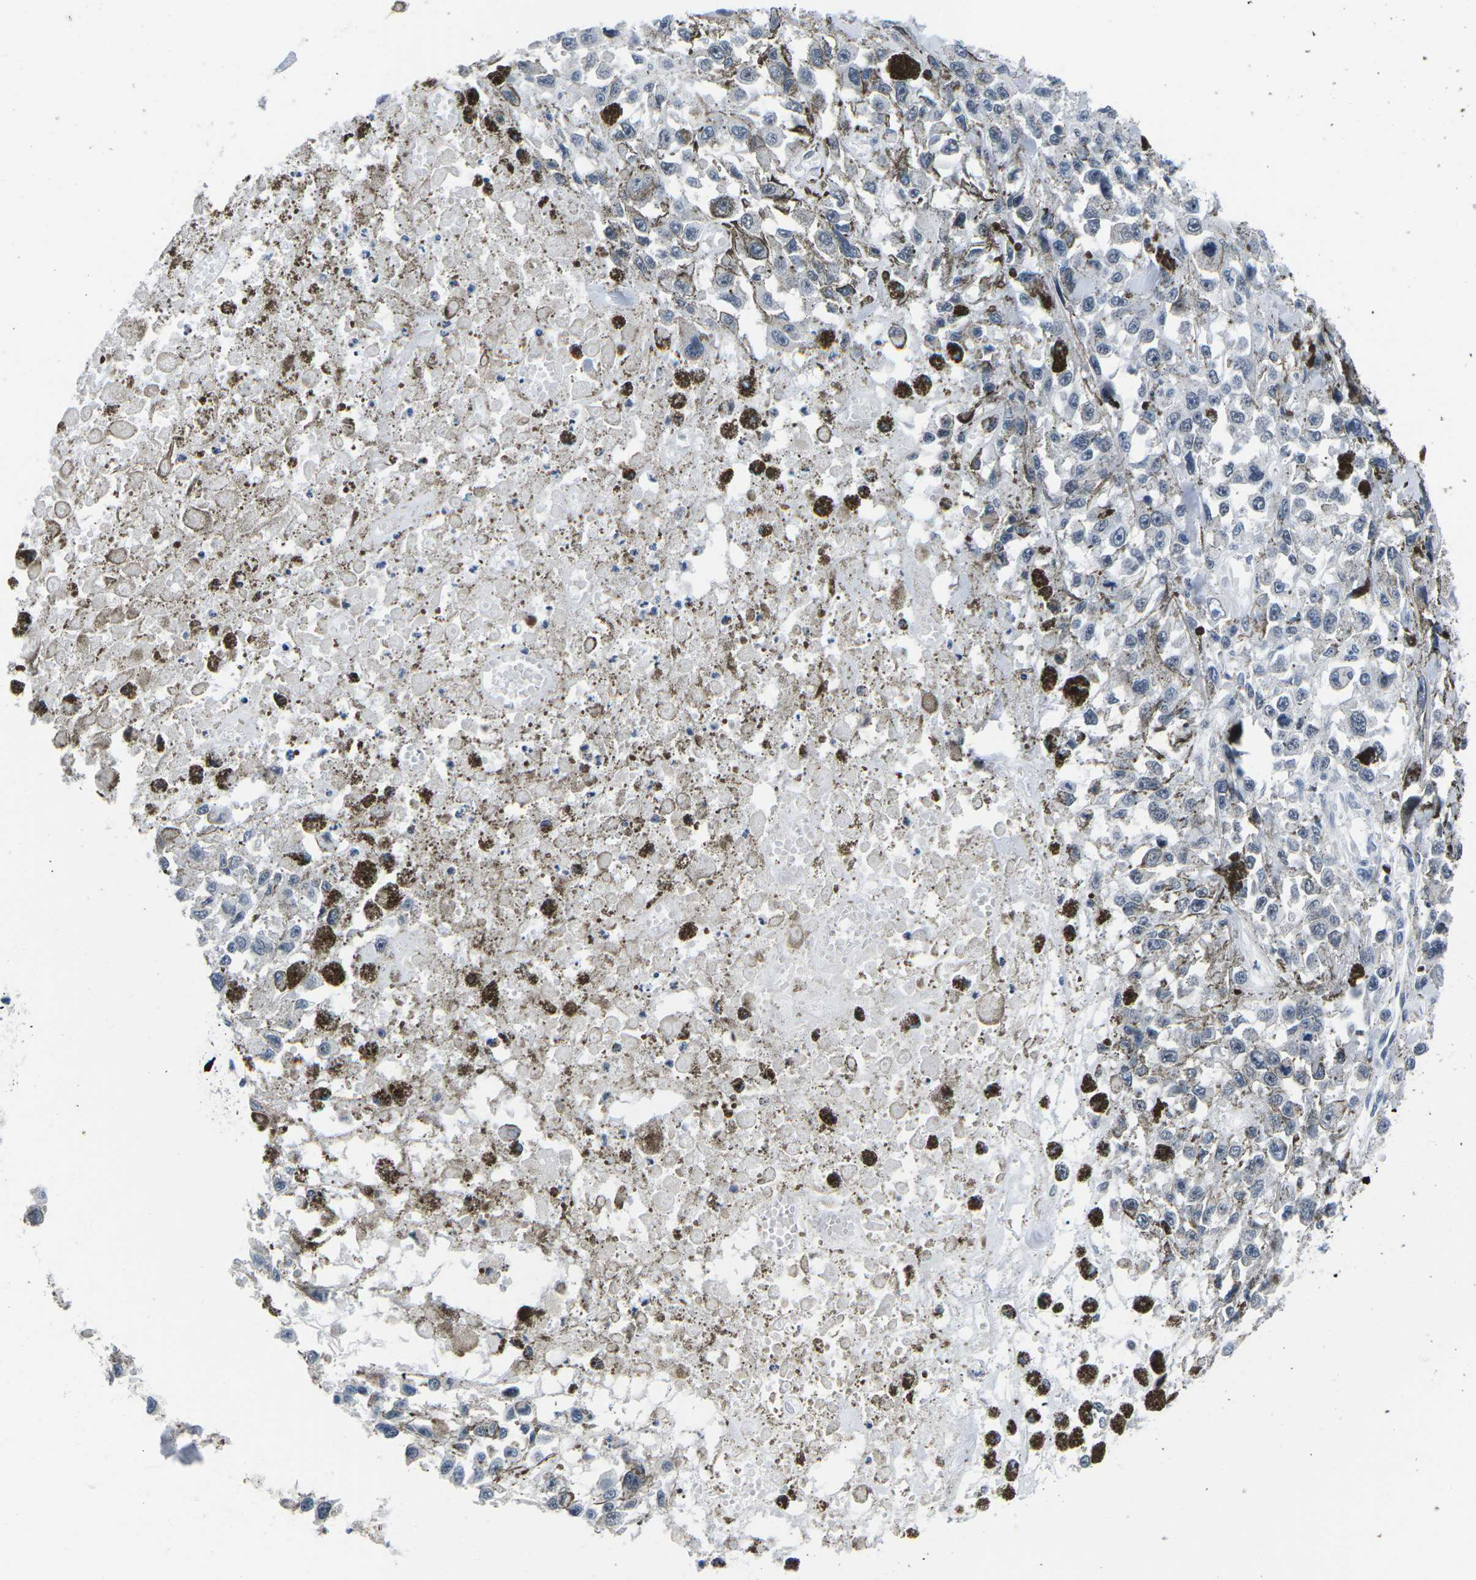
{"staining": {"intensity": "weak", "quantity": "<25%", "location": "cytoplasmic/membranous"}, "tissue": "melanoma", "cell_type": "Tumor cells", "image_type": "cancer", "snomed": [{"axis": "morphology", "description": "Malignant melanoma, Metastatic site"}, {"axis": "topography", "description": "Lymph node"}], "caption": "Tumor cells are negative for brown protein staining in malignant melanoma (metastatic site).", "gene": "CDC73", "patient": {"sex": "male", "age": 59}}